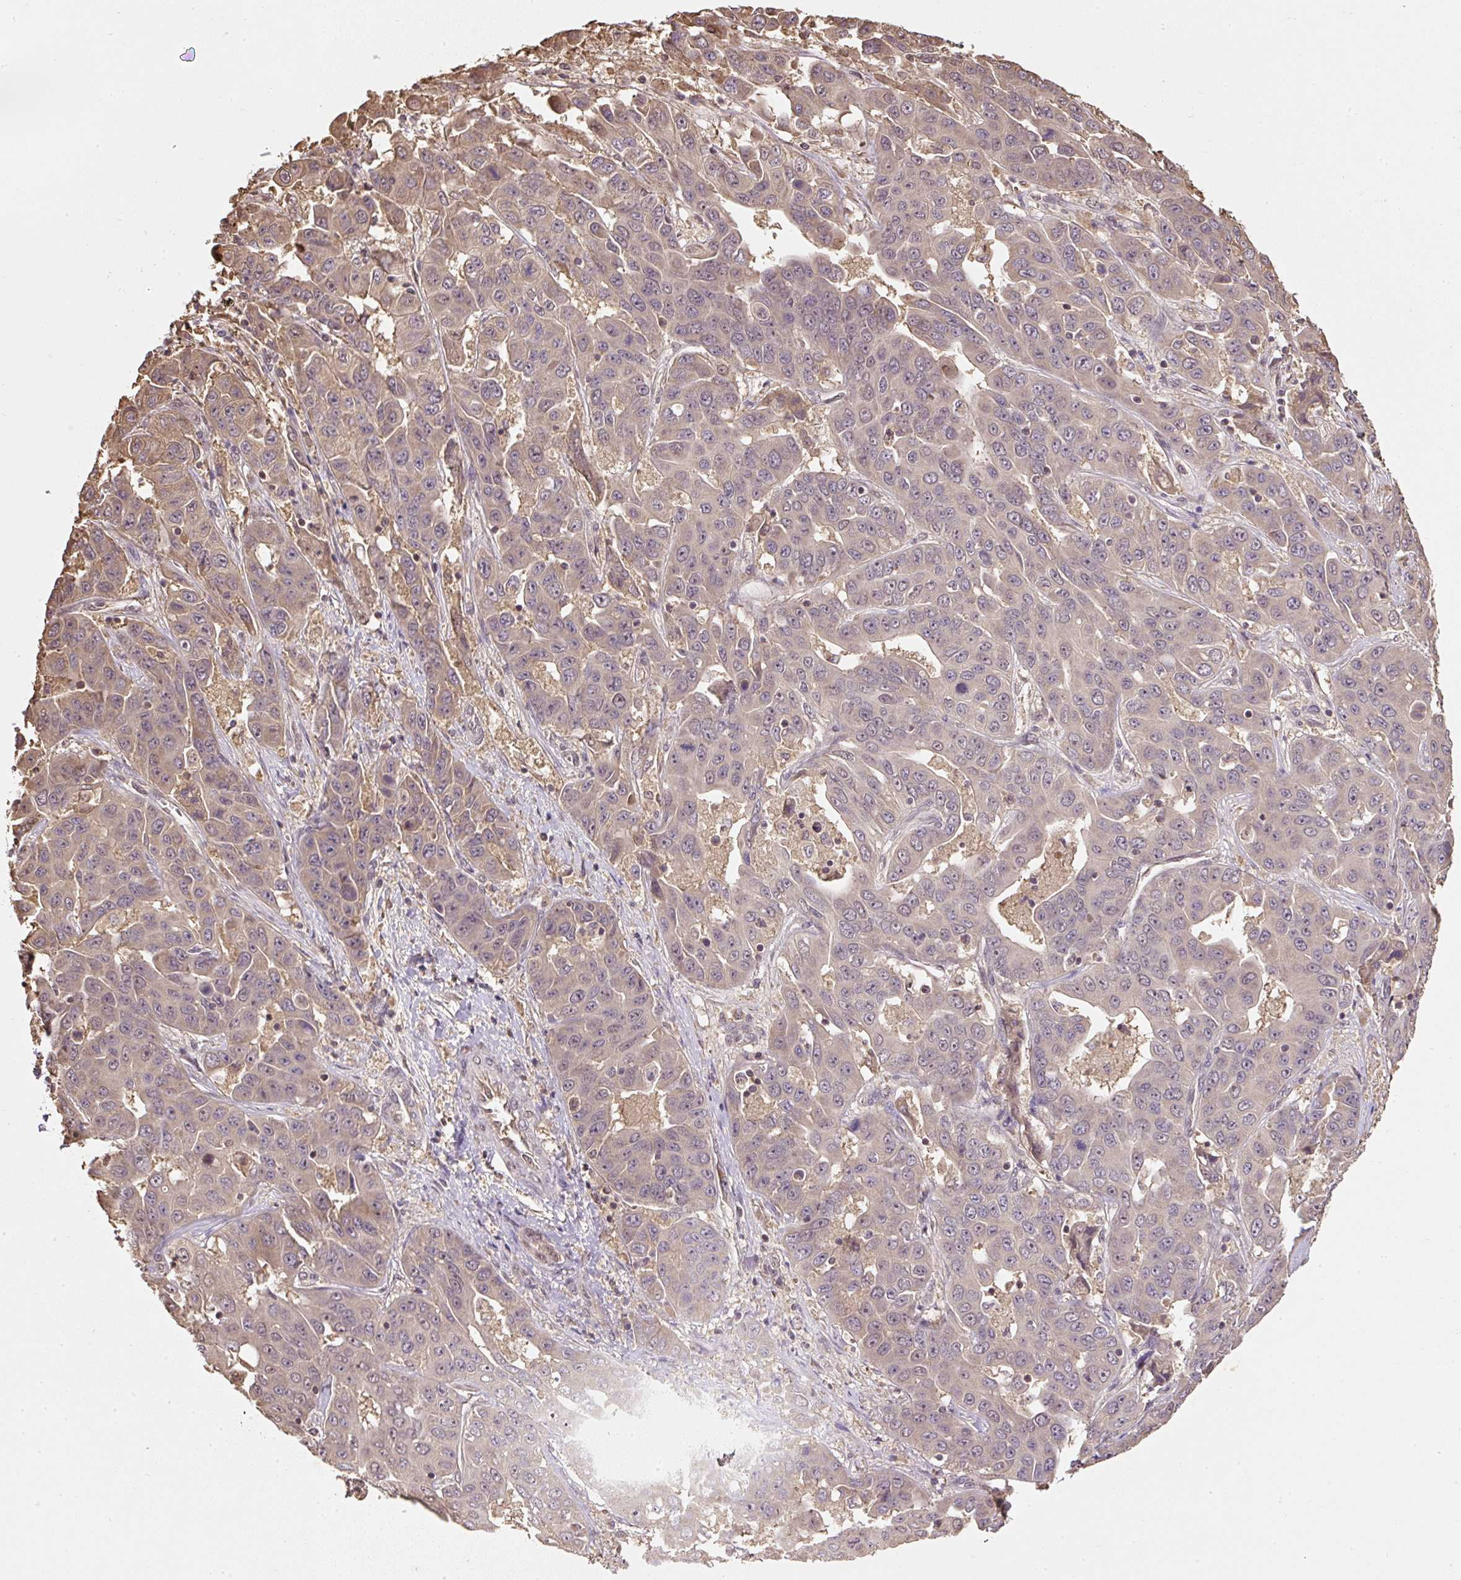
{"staining": {"intensity": "weak", "quantity": "25%-75%", "location": "cytoplasmic/membranous,nuclear"}, "tissue": "liver cancer", "cell_type": "Tumor cells", "image_type": "cancer", "snomed": [{"axis": "morphology", "description": "Cholangiocarcinoma"}, {"axis": "topography", "description": "Liver"}], "caption": "Weak cytoplasmic/membranous and nuclear staining for a protein is appreciated in about 25%-75% of tumor cells of liver cancer (cholangiocarcinoma) using IHC.", "gene": "TMEM170B", "patient": {"sex": "female", "age": 52}}